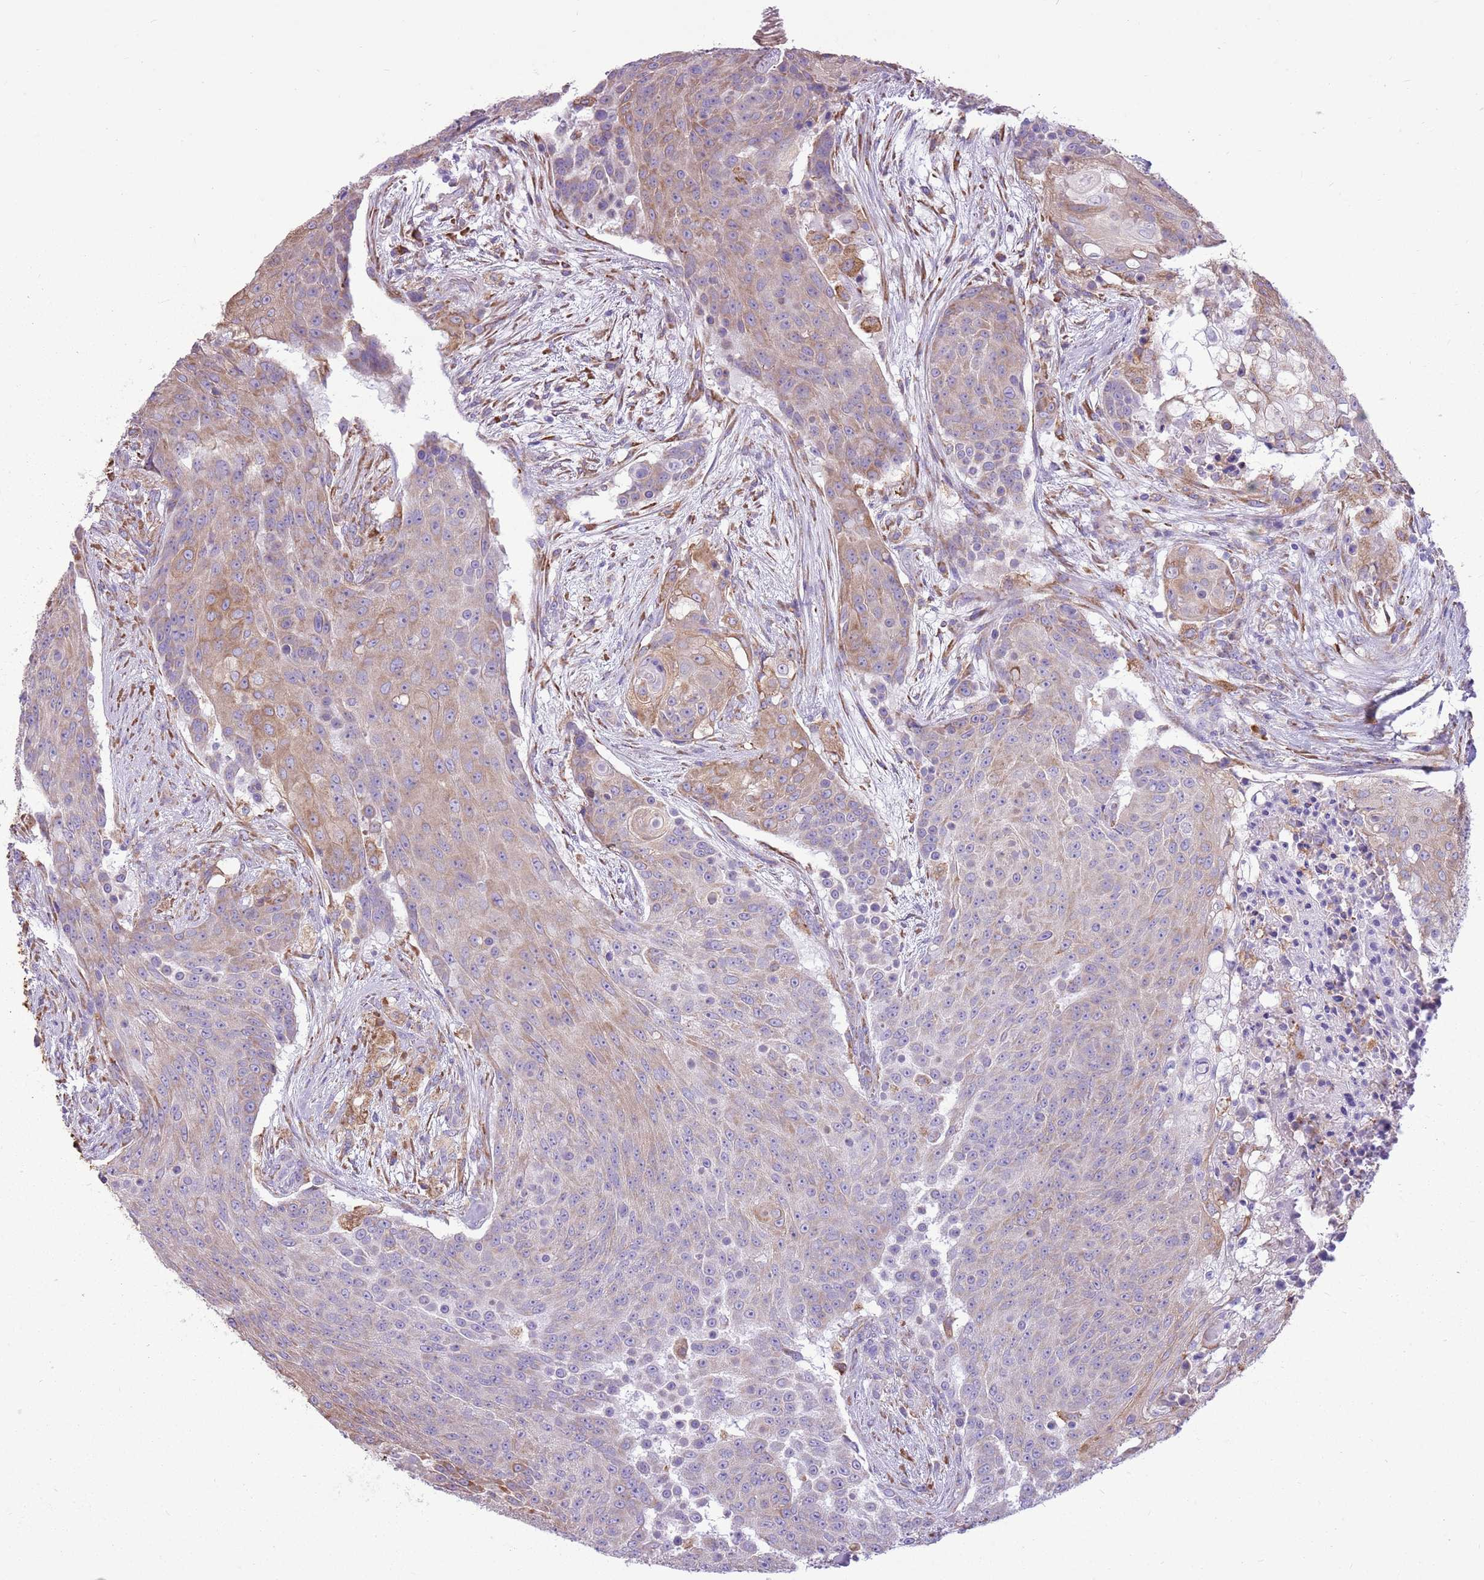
{"staining": {"intensity": "weak", "quantity": "25%-75%", "location": "cytoplasmic/membranous"}, "tissue": "urothelial cancer", "cell_type": "Tumor cells", "image_type": "cancer", "snomed": [{"axis": "morphology", "description": "Urothelial carcinoma, High grade"}, {"axis": "topography", "description": "Urinary bladder"}], "caption": "This histopathology image displays immunohistochemistry staining of human high-grade urothelial carcinoma, with low weak cytoplasmic/membranous expression in approximately 25%-75% of tumor cells.", "gene": "KCTD19", "patient": {"sex": "female", "age": 63}}